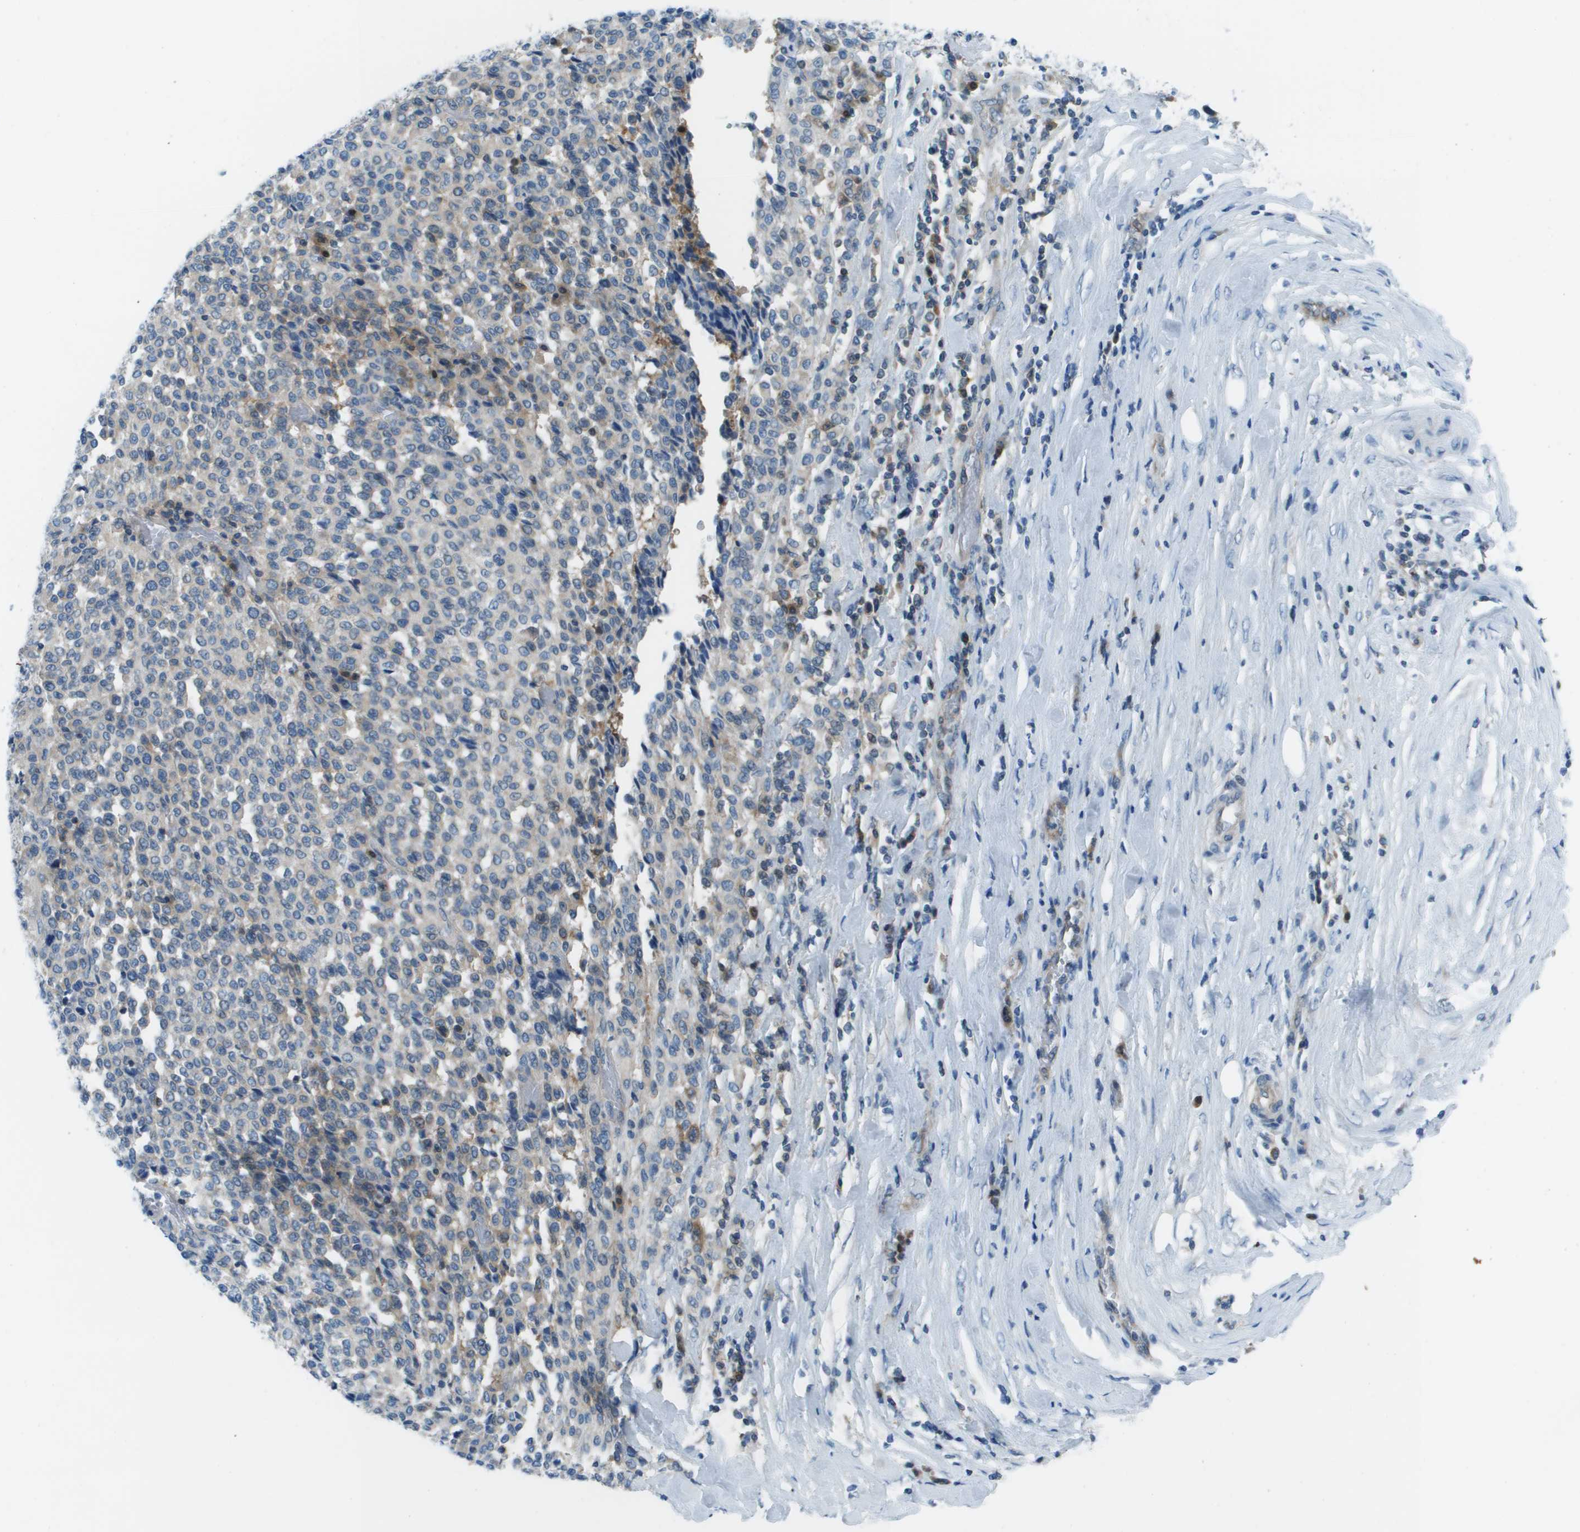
{"staining": {"intensity": "negative", "quantity": "none", "location": "none"}, "tissue": "melanoma", "cell_type": "Tumor cells", "image_type": "cancer", "snomed": [{"axis": "morphology", "description": "Malignant melanoma, Metastatic site"}, {"axis": "topography", "description": "Pancreas"}], "caption": "An IHC histopathology image of malignant melanoma (metastatic site) is shown. There is no staining in tumor cells of malignant melanoma (metastatic site).", "gene": "STIP1", "patient": {"sex": "female", "age": 30}}